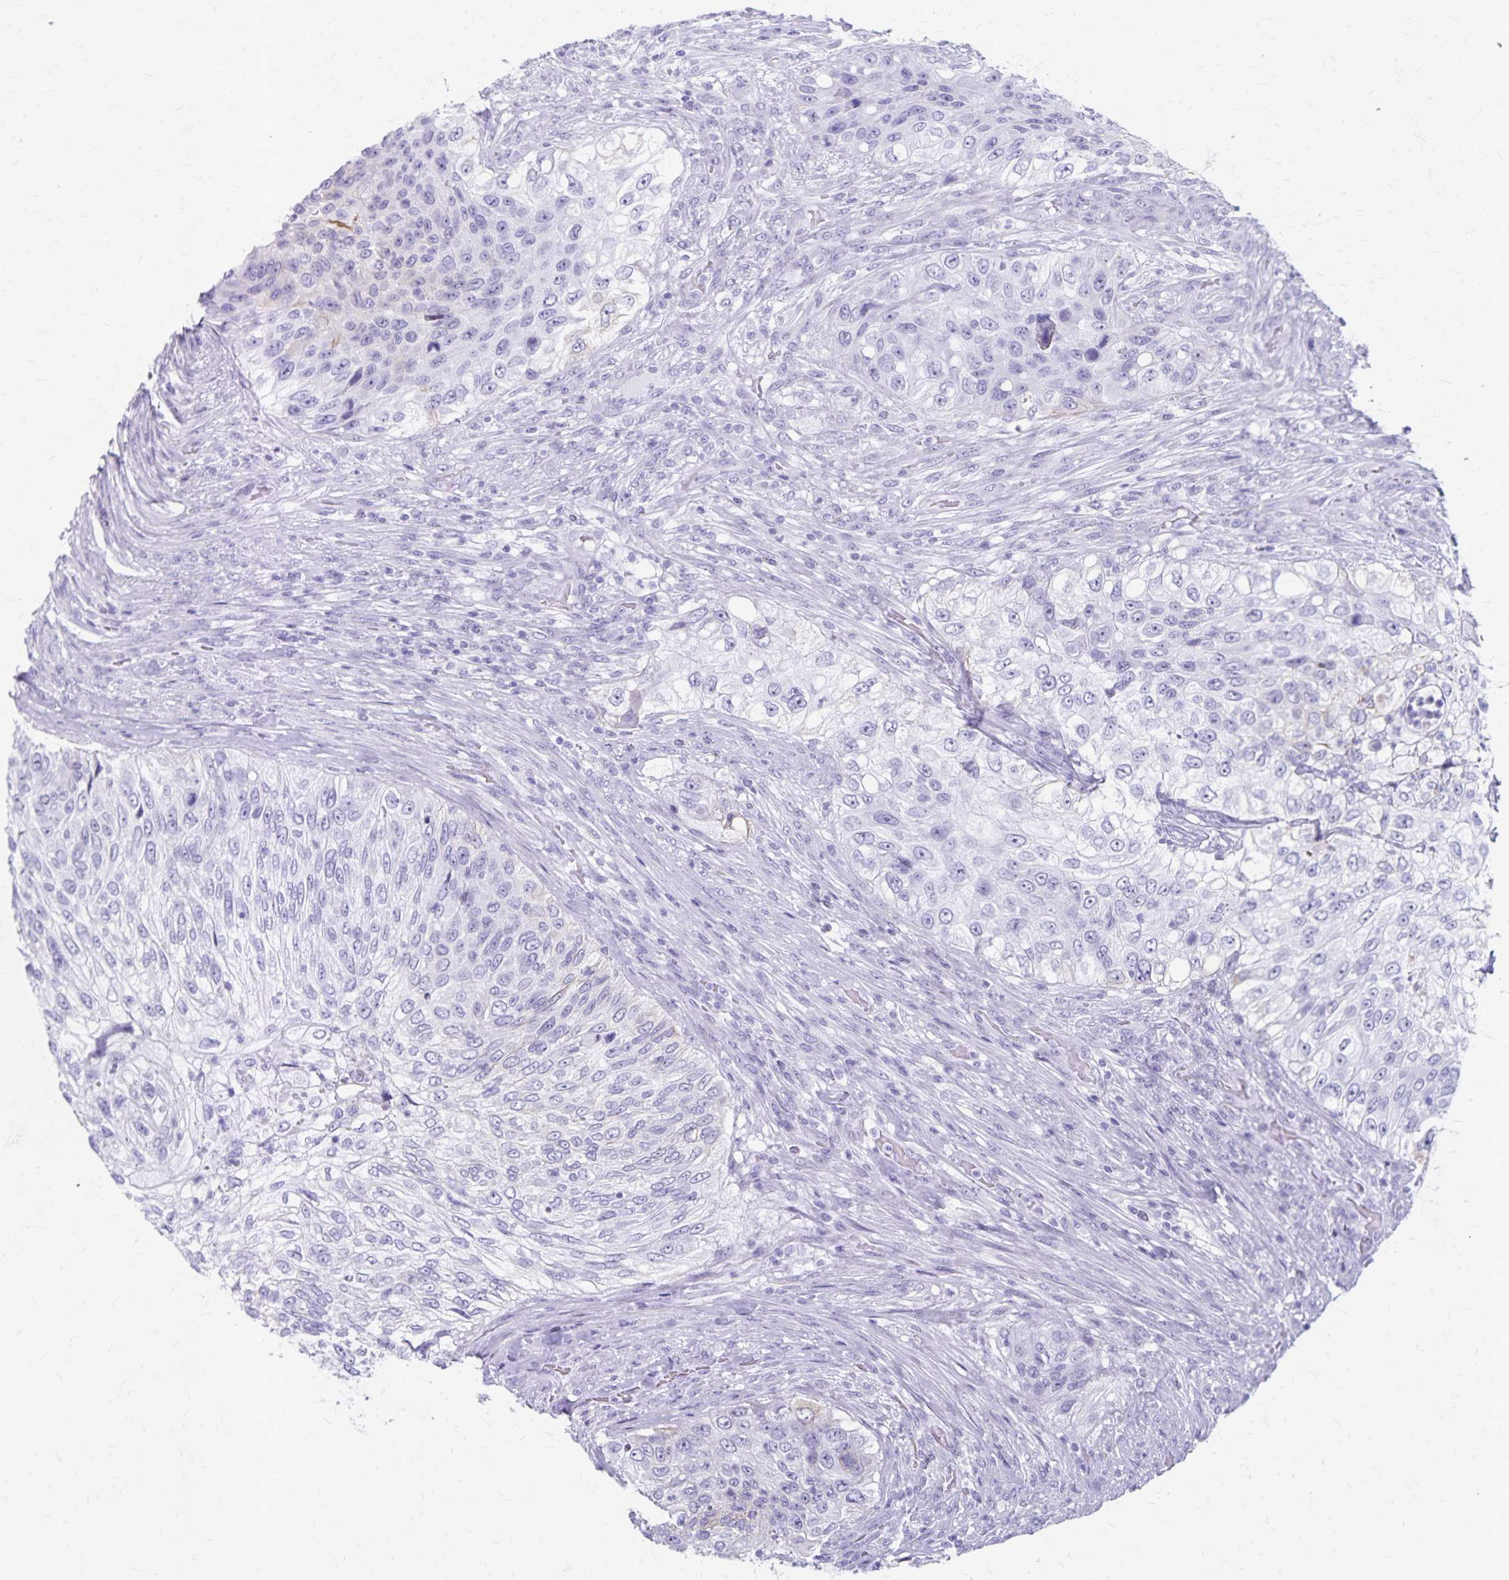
{"staining": {"intensity": "negative", "quantity": "none", "location": "none"}, "tissue": "urothelial cancer", "cell_type": "Tumor cells", "image_type": "cancer", "snomed": [{"axis": "morphology", "description": "Urothelial carcinoma, High grade"}, {"axis": "topography", "description": "Urinary bladder"}], "caption": "IHC photomicrograph of human urothelial cancer stained for a protein (brown), which demonstrates no positivity in tumor cells.", "gene": "GPBAR1", "patient": {"sex": "female", "age": 60}}